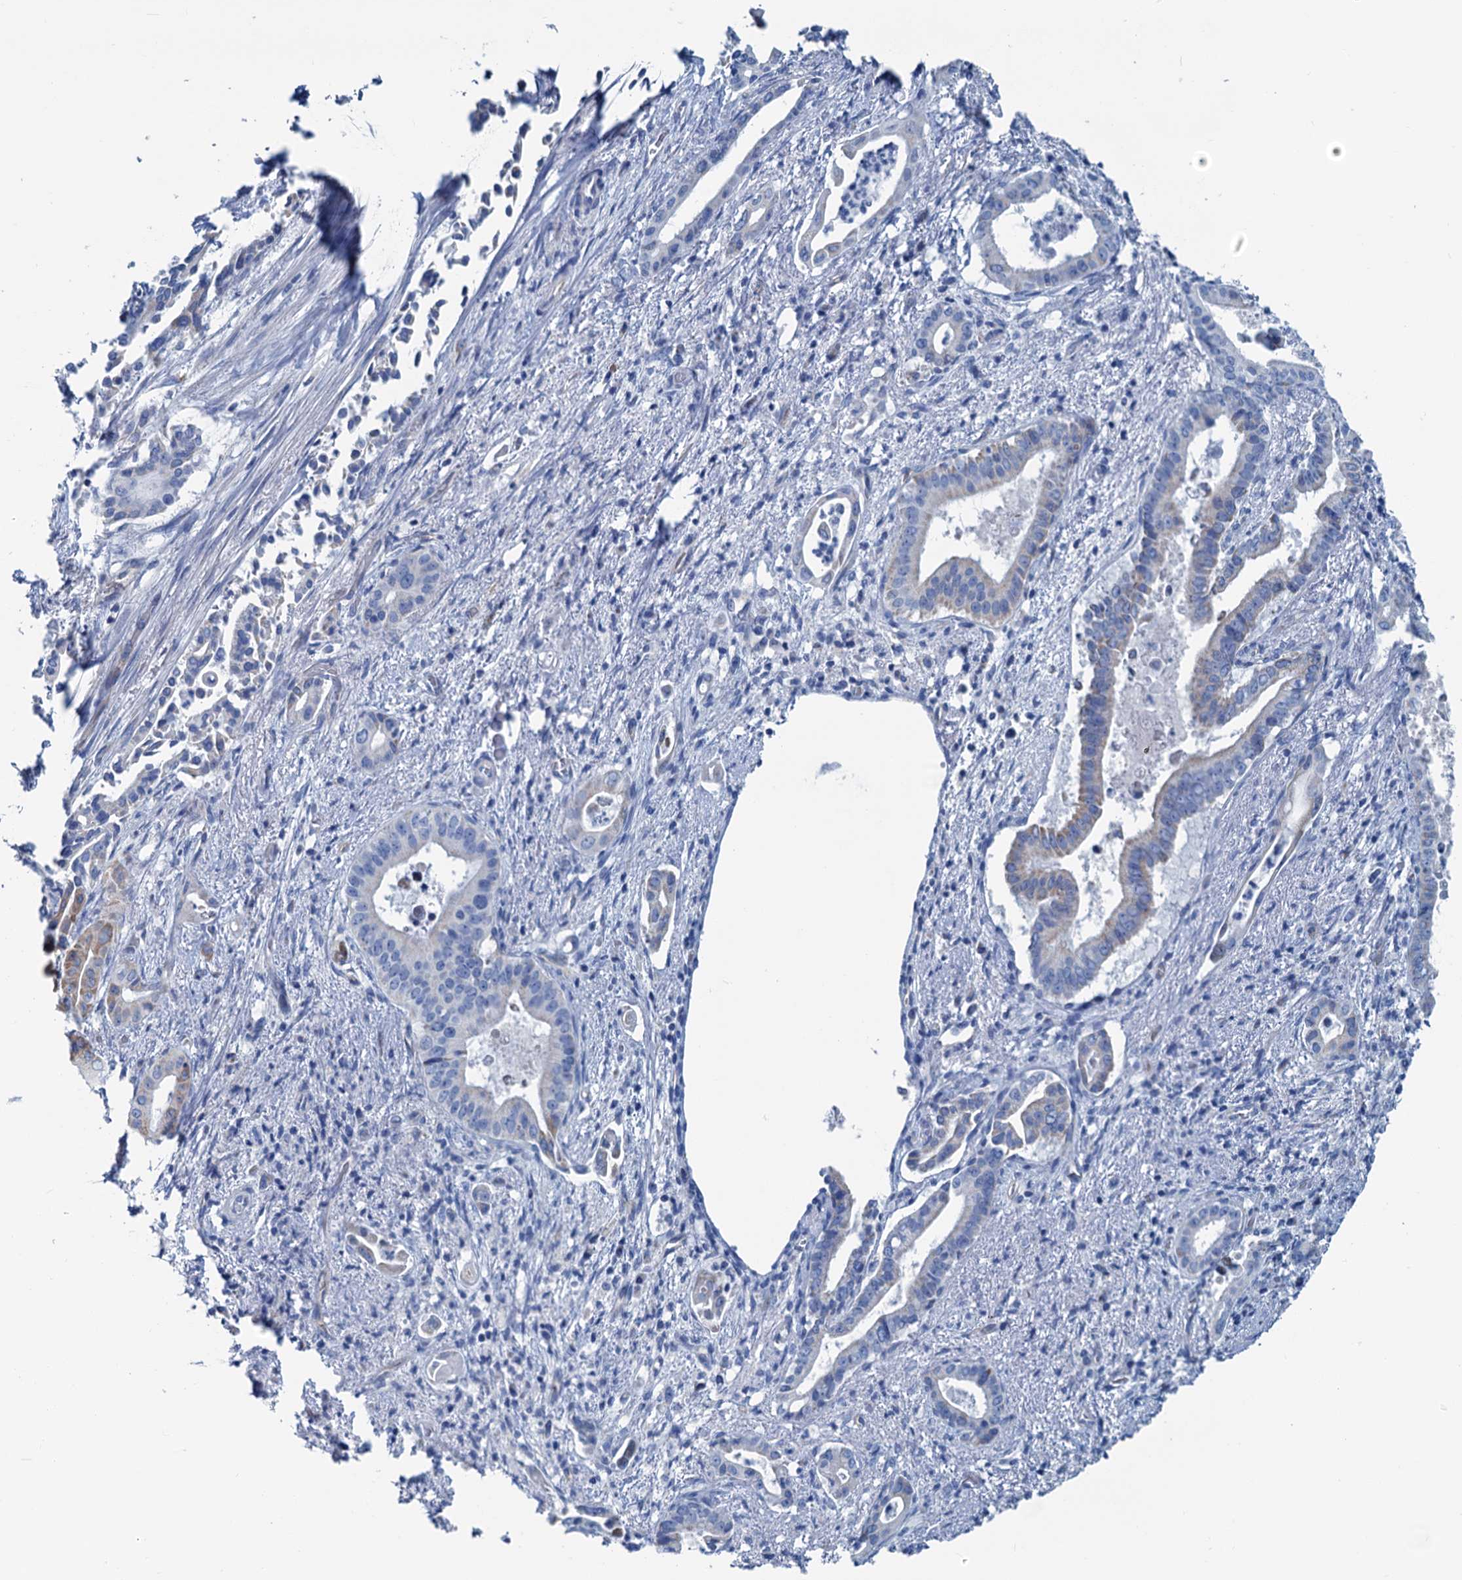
{"staining": {"intensity": "negative", "quantity": "none", "location": "none"}, "tissue": "pancreatic cancer", "cell_type": "Tumor cells", "image_type": "cancer", "snomed": [{"axis": "morphology", "description": "Adenocarcinoma, NOS"}, {"axis": "topography", "description": "Pancreas"}], "caption": "IHC of human adenocarcinoma (pancreatic) shows no expression in tumor cells.", "gene": "SLC1A3", "patient": {"sex": "female", "age": 77}}